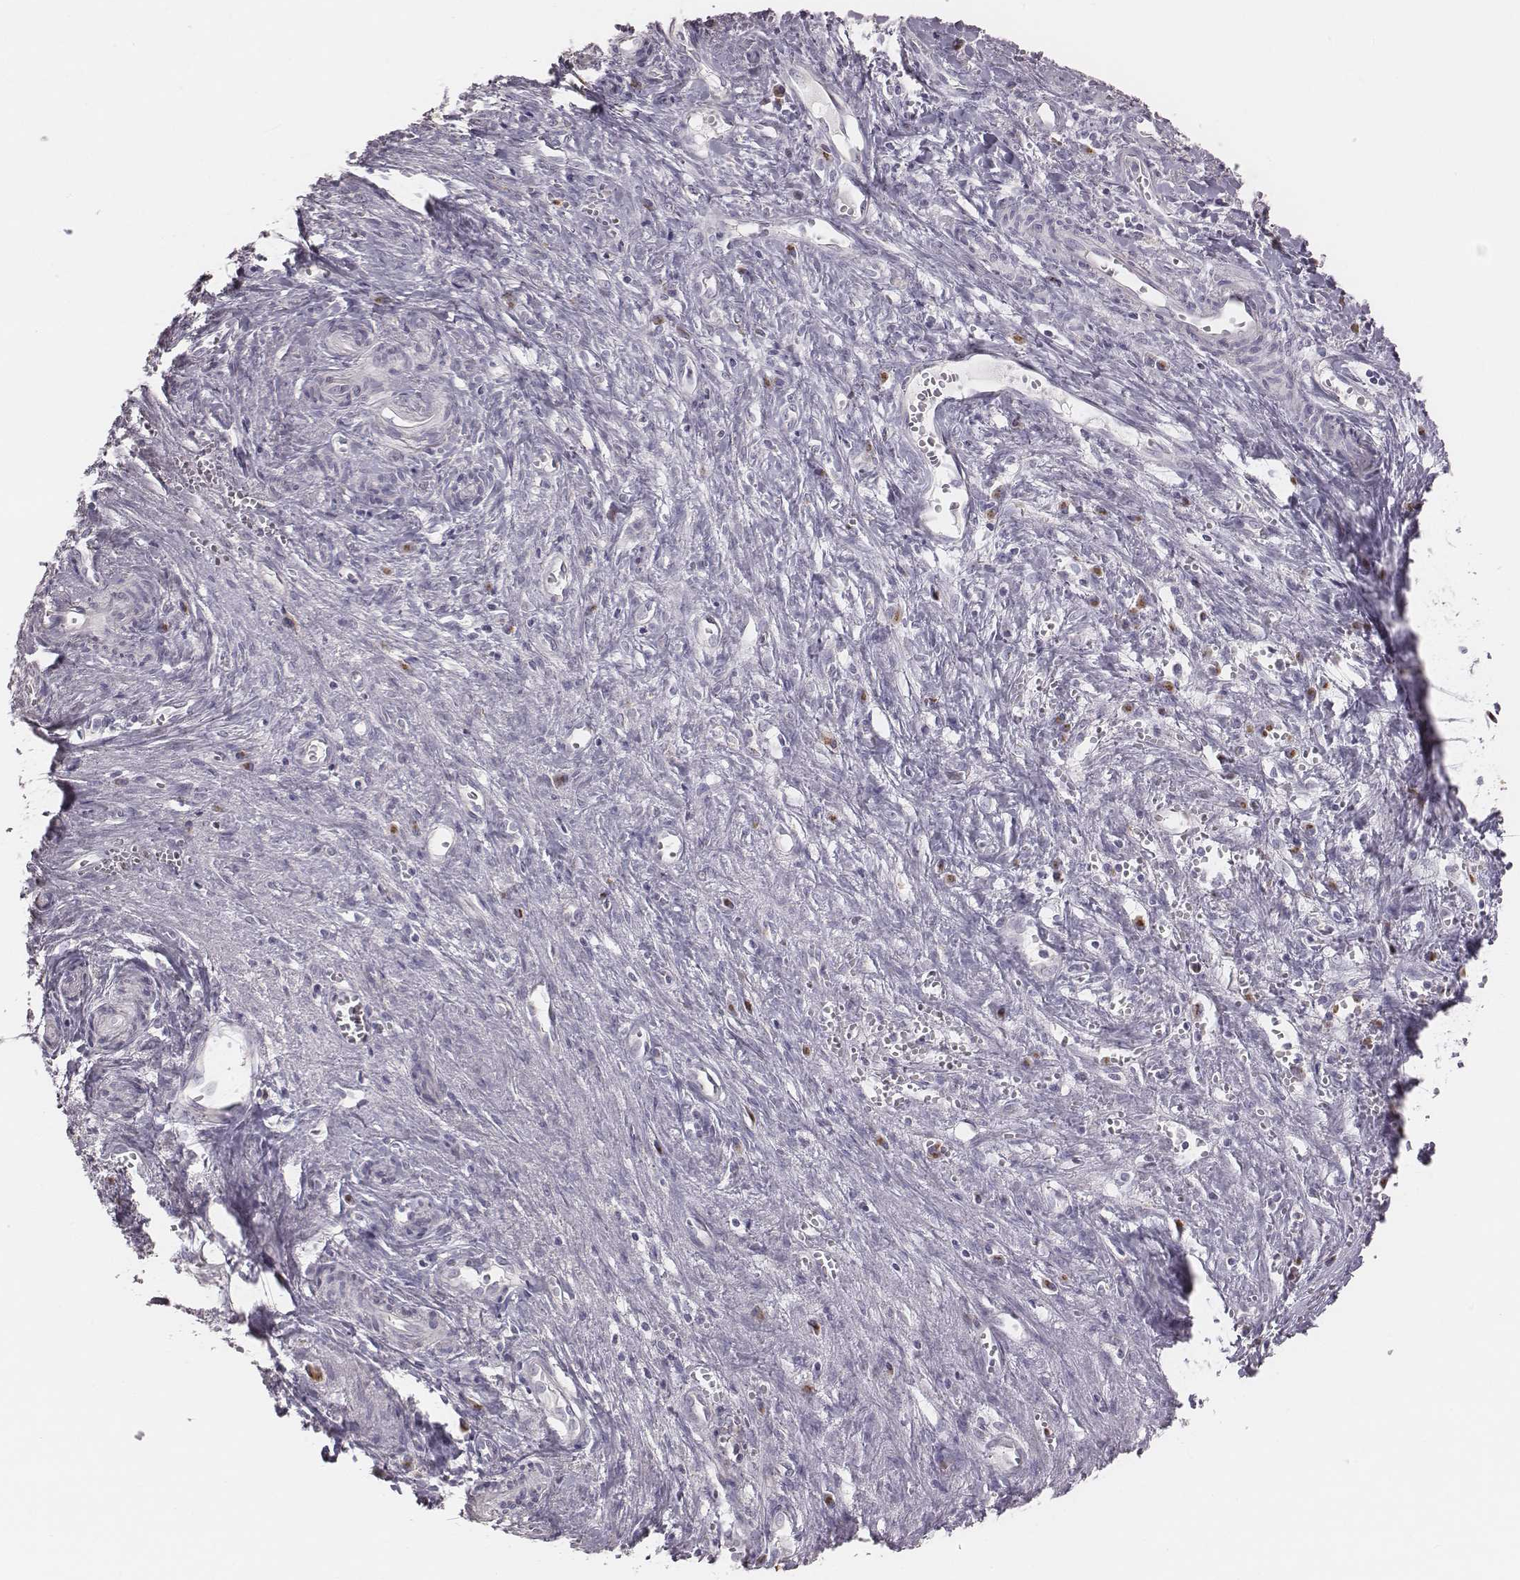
{"staining": {"intensity": "negative", "quantity": "none", "location": "none"}, "tissue": "liver cancer", "cell_type": "Tumor cells", "image_type": "cancer", "snomed": [{"axis": "morphology", "description": "Cholangiocarcinoma"}, {"axis": "topography", "description": "Liver"}], "caption": "Immunohistochemistry of cholangiocarcinoma (liver) demonstrates no staining in tumor cells. (DAB (3,3'-diaminobenzidine) immunohistochemistry (IHC) visualized using brightfield microscopy, high magnification).", "gene": "C6orf58", "patient": {"sex": "female", "age": 65}}